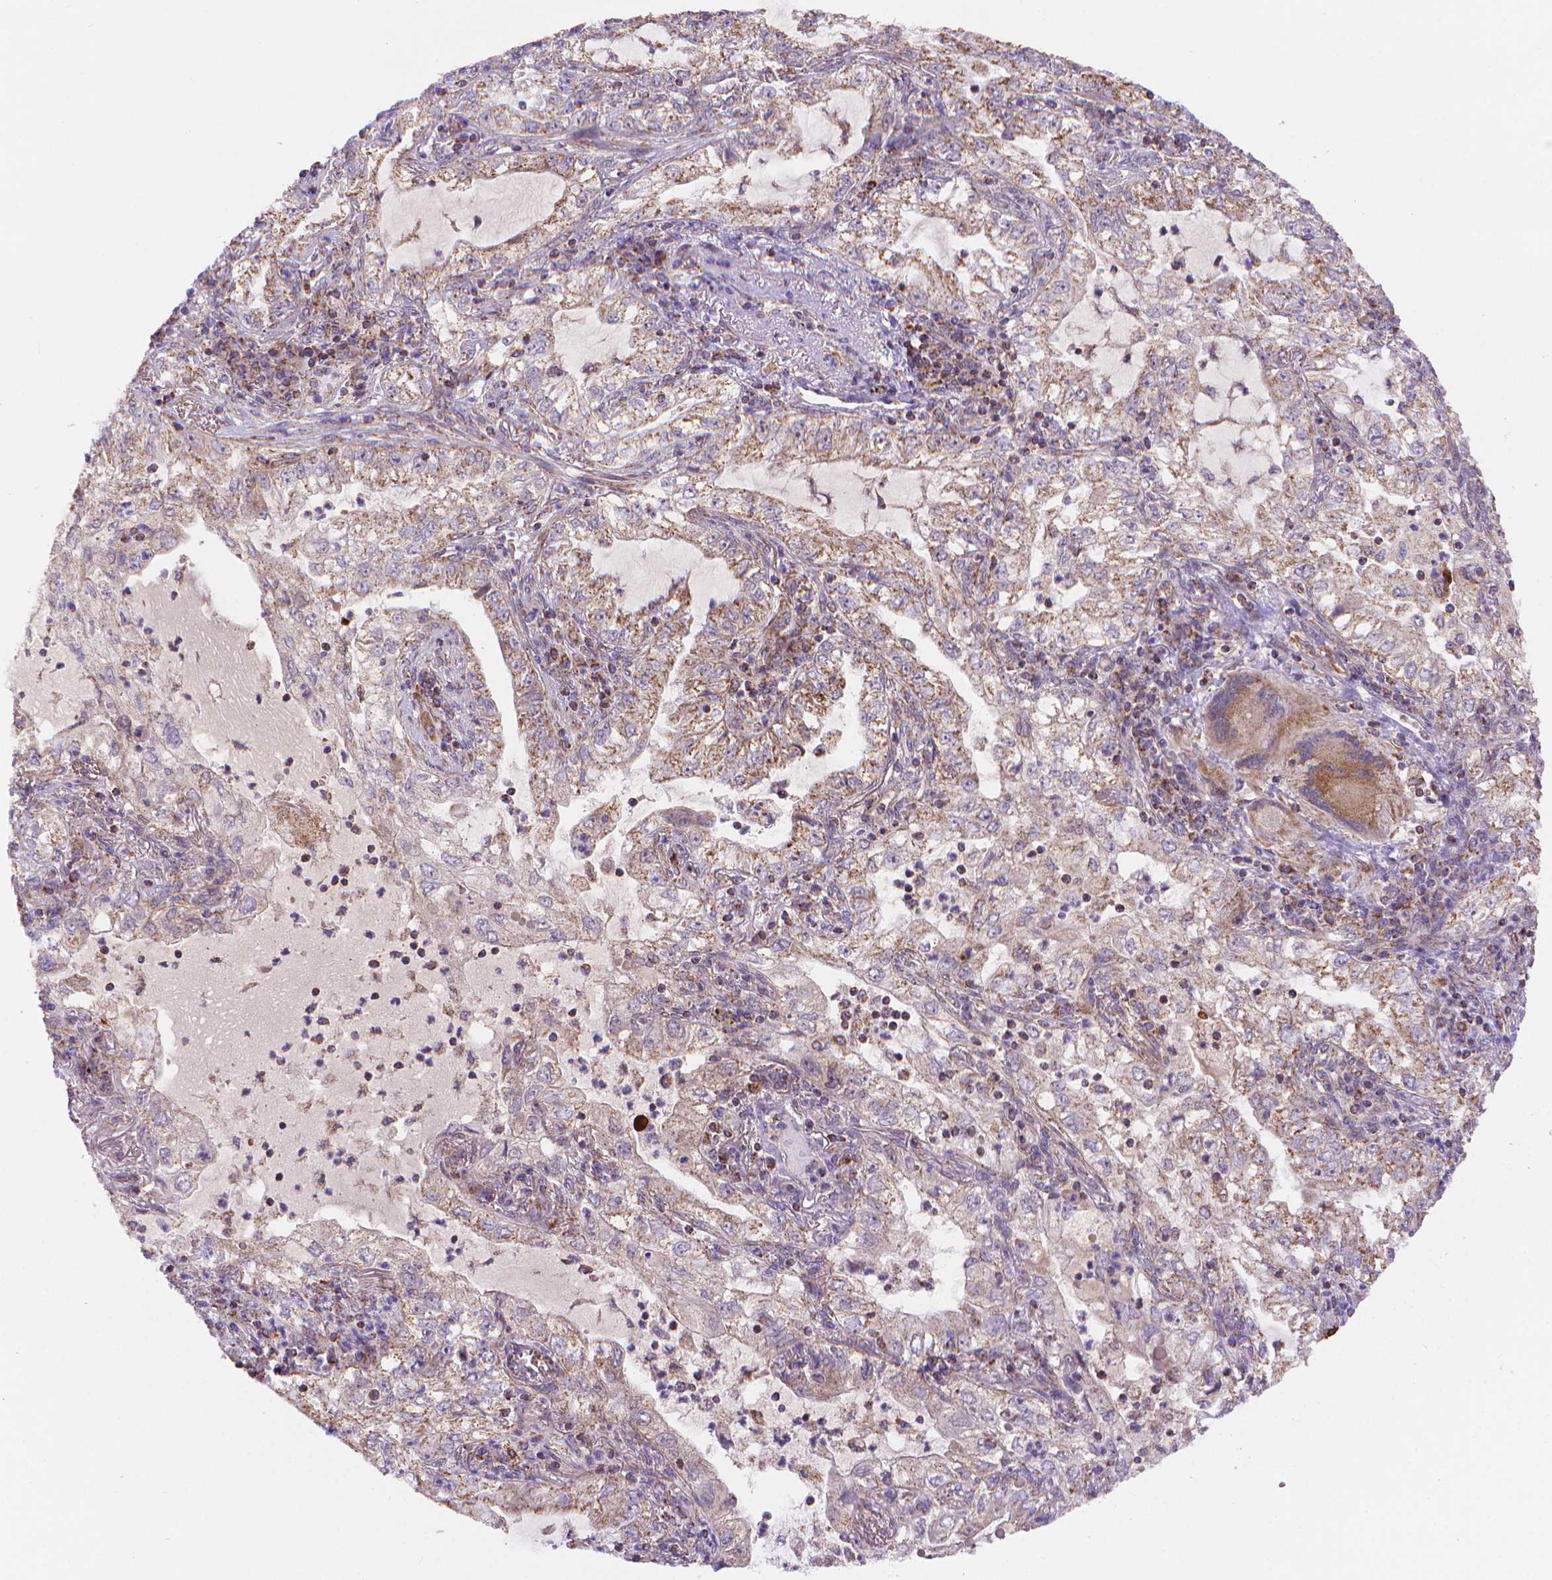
{"staining": {"intensity": "moderate", "quantity": "25%-75%", "location": "cytoplasmic/membranous"}, "tissue": "lung cancer", "cell_type": "Tumor cells", "image_type": "cancer", "snomed": [{"axis": "morphology", "description": "Adenocarcinoma, NOS"}, {"axis": "topography", "description": "Lung"}], "caption": "Protein expression analysis of human lung cancer (adenocarcinoma) reveals moderate cytoplasmic/membranous staining in about 25%-75% of tumor cells. Immunohistochemistry (ihc) stains the protein of interest in brown and the nuclei are stained blue.", "gene": "CYYR1", "patient": {"sex": "female", "age": 73}}